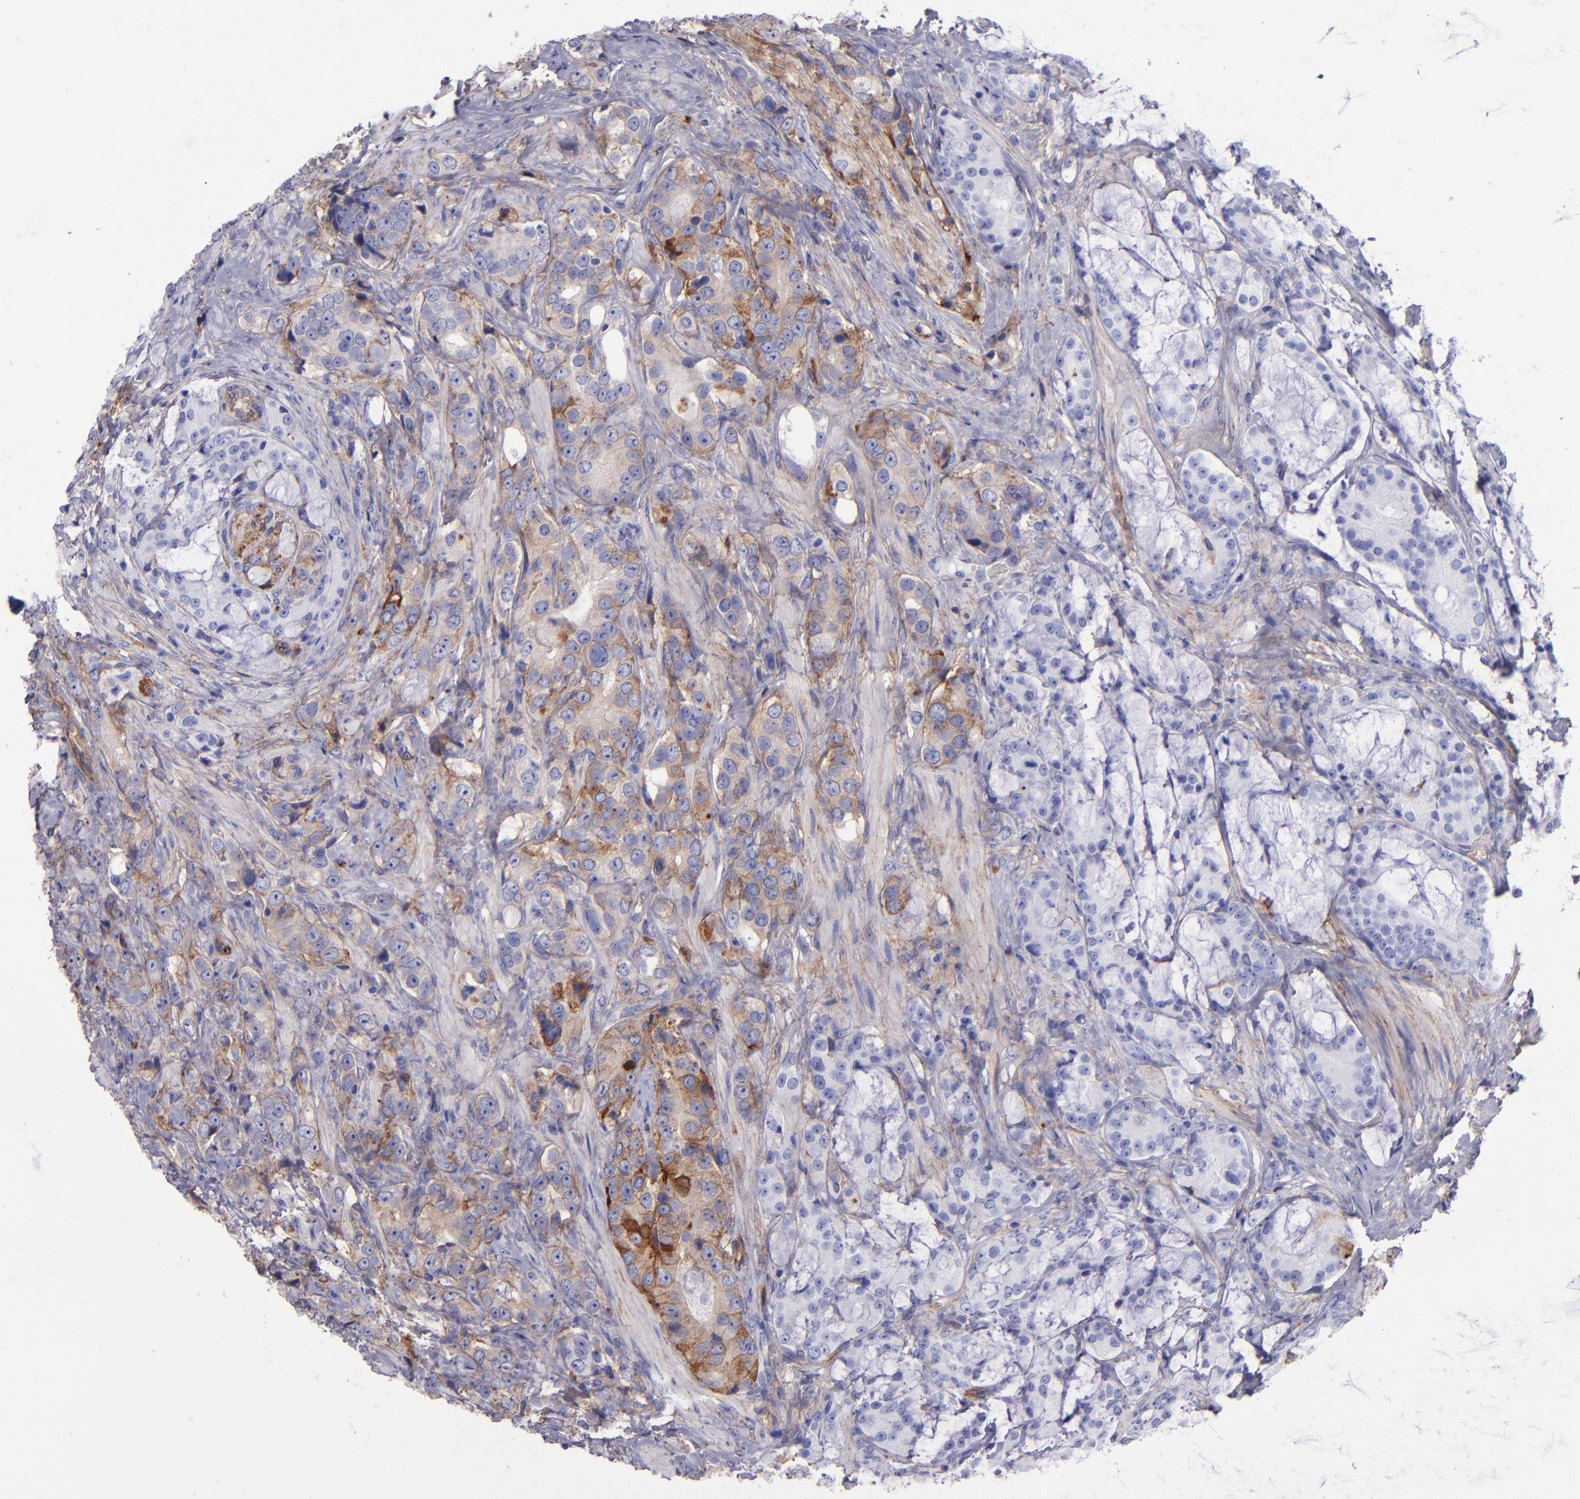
{"staining": {"intensity": "moderate", "quantity": "25%-75%", "location": "cytoplasmic/membranous"}, "tissue": "prostate cancer", "cell_type": "Tumor cells", "image_type": "cancer", "snomed": [{"axis": "morphology", "description": "Adenocarcinoma, Medium grade"}, {"axis": "topography", "description": "Prostate"}], "caption": "IHC of prostate medium-grade adenocarcinoma displays medium levels of moderate cytoplasmic/membranous positivity in about 25%-75% of tumor cells.", "gene": "ITGAV", "patient": {"sex": "male", "age": 70}}